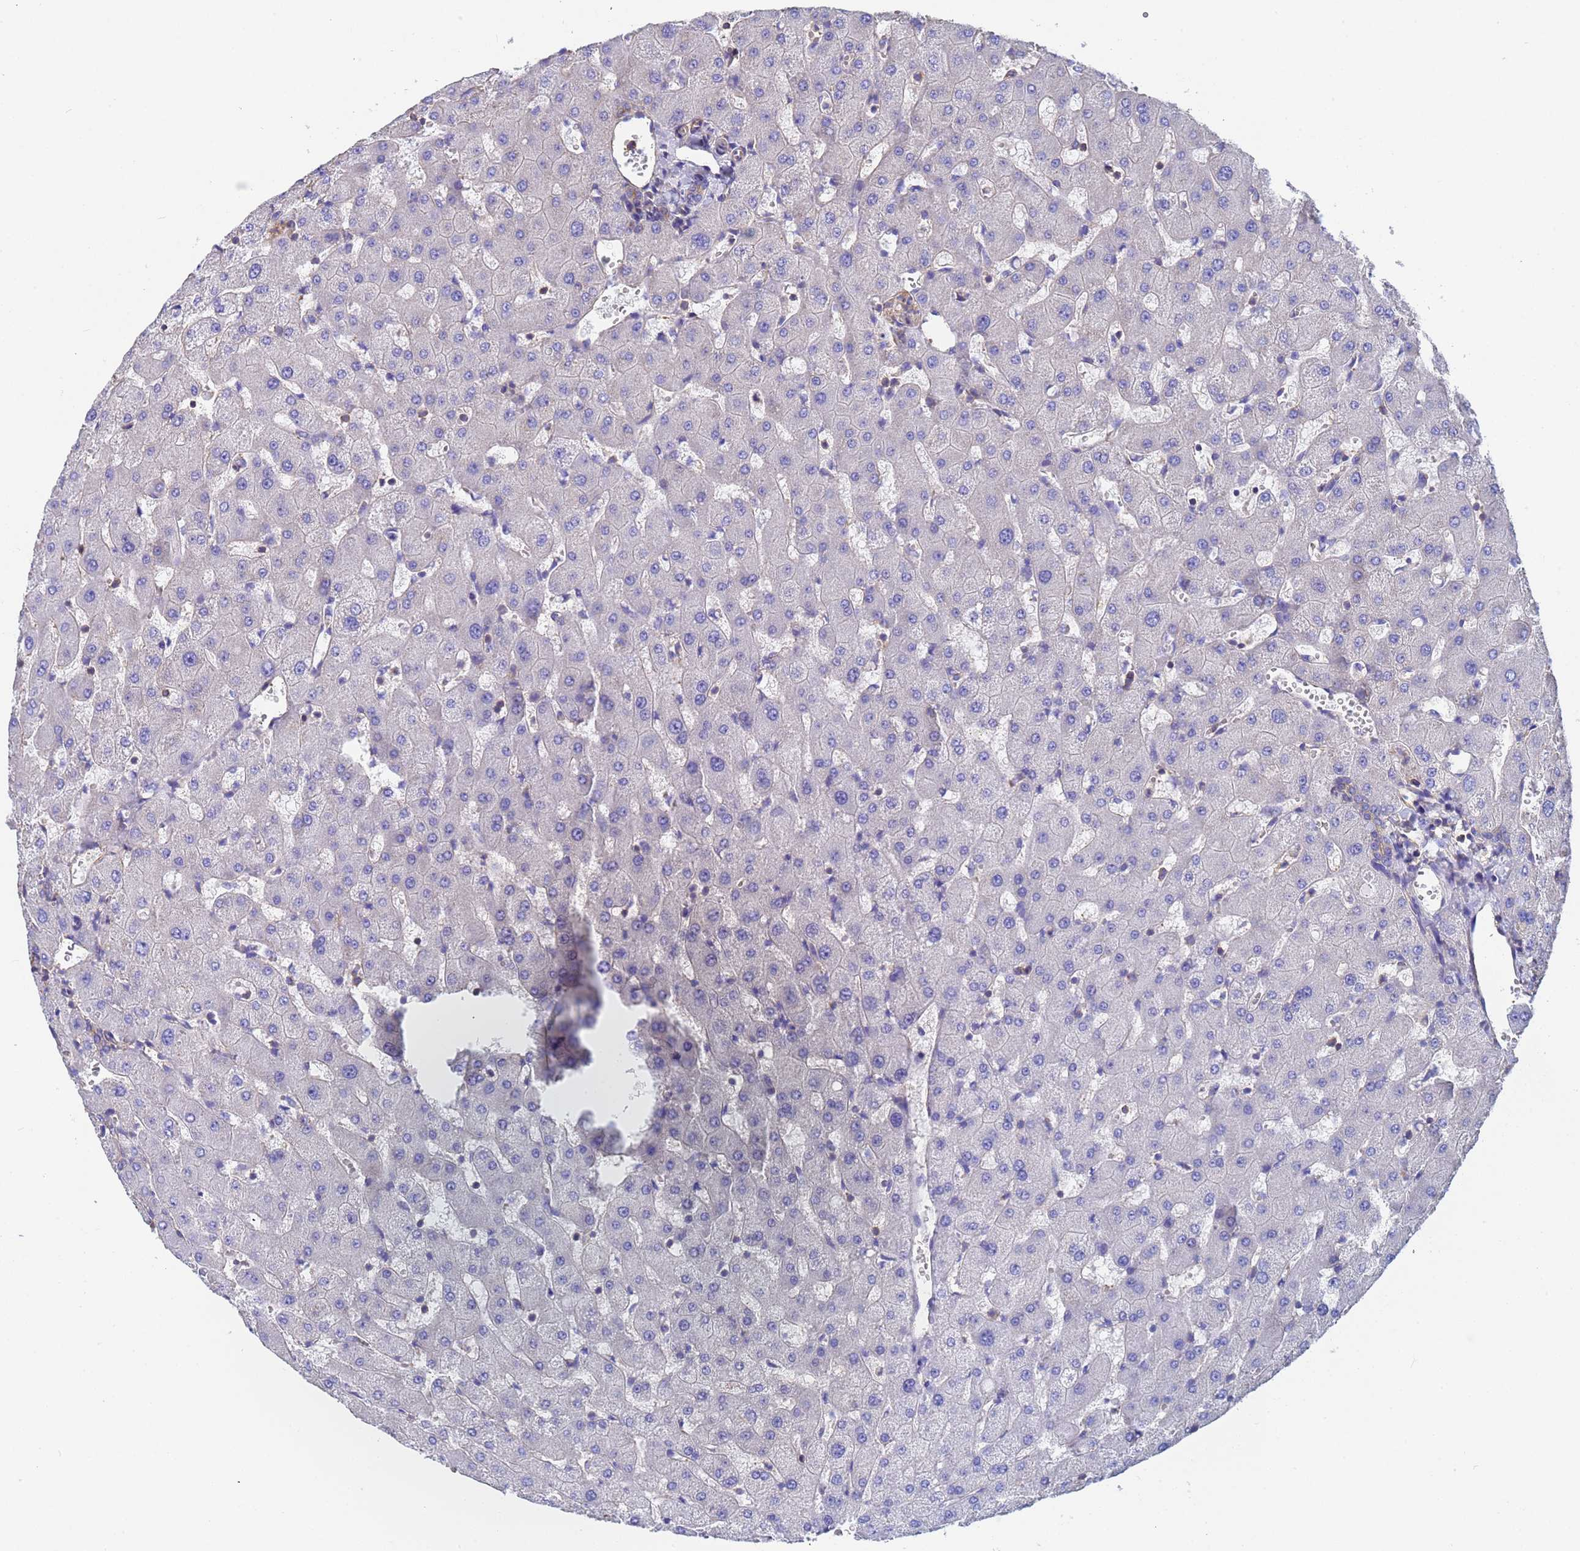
{"staining": {"intensity": "weak", "quantity": "25%-75%", "location": "cytoplasmic/membranous"}, "tissue": "liver", "cell_type": "Cholangiocytes", "image_type": "normal", "snomed": [{"axis": "morphology", "description": "Normal tissue, NOS"}, {"axis": "topography", "description": "Liver"}], "caption": "The photomicrograph reveals staining of normal liver, revealing weak cytoplasmic/membranous protein expression (brown color) within cholangiocytes.", "gene": "MYL12A", "patient": {"sex": "female", "age": 63}}